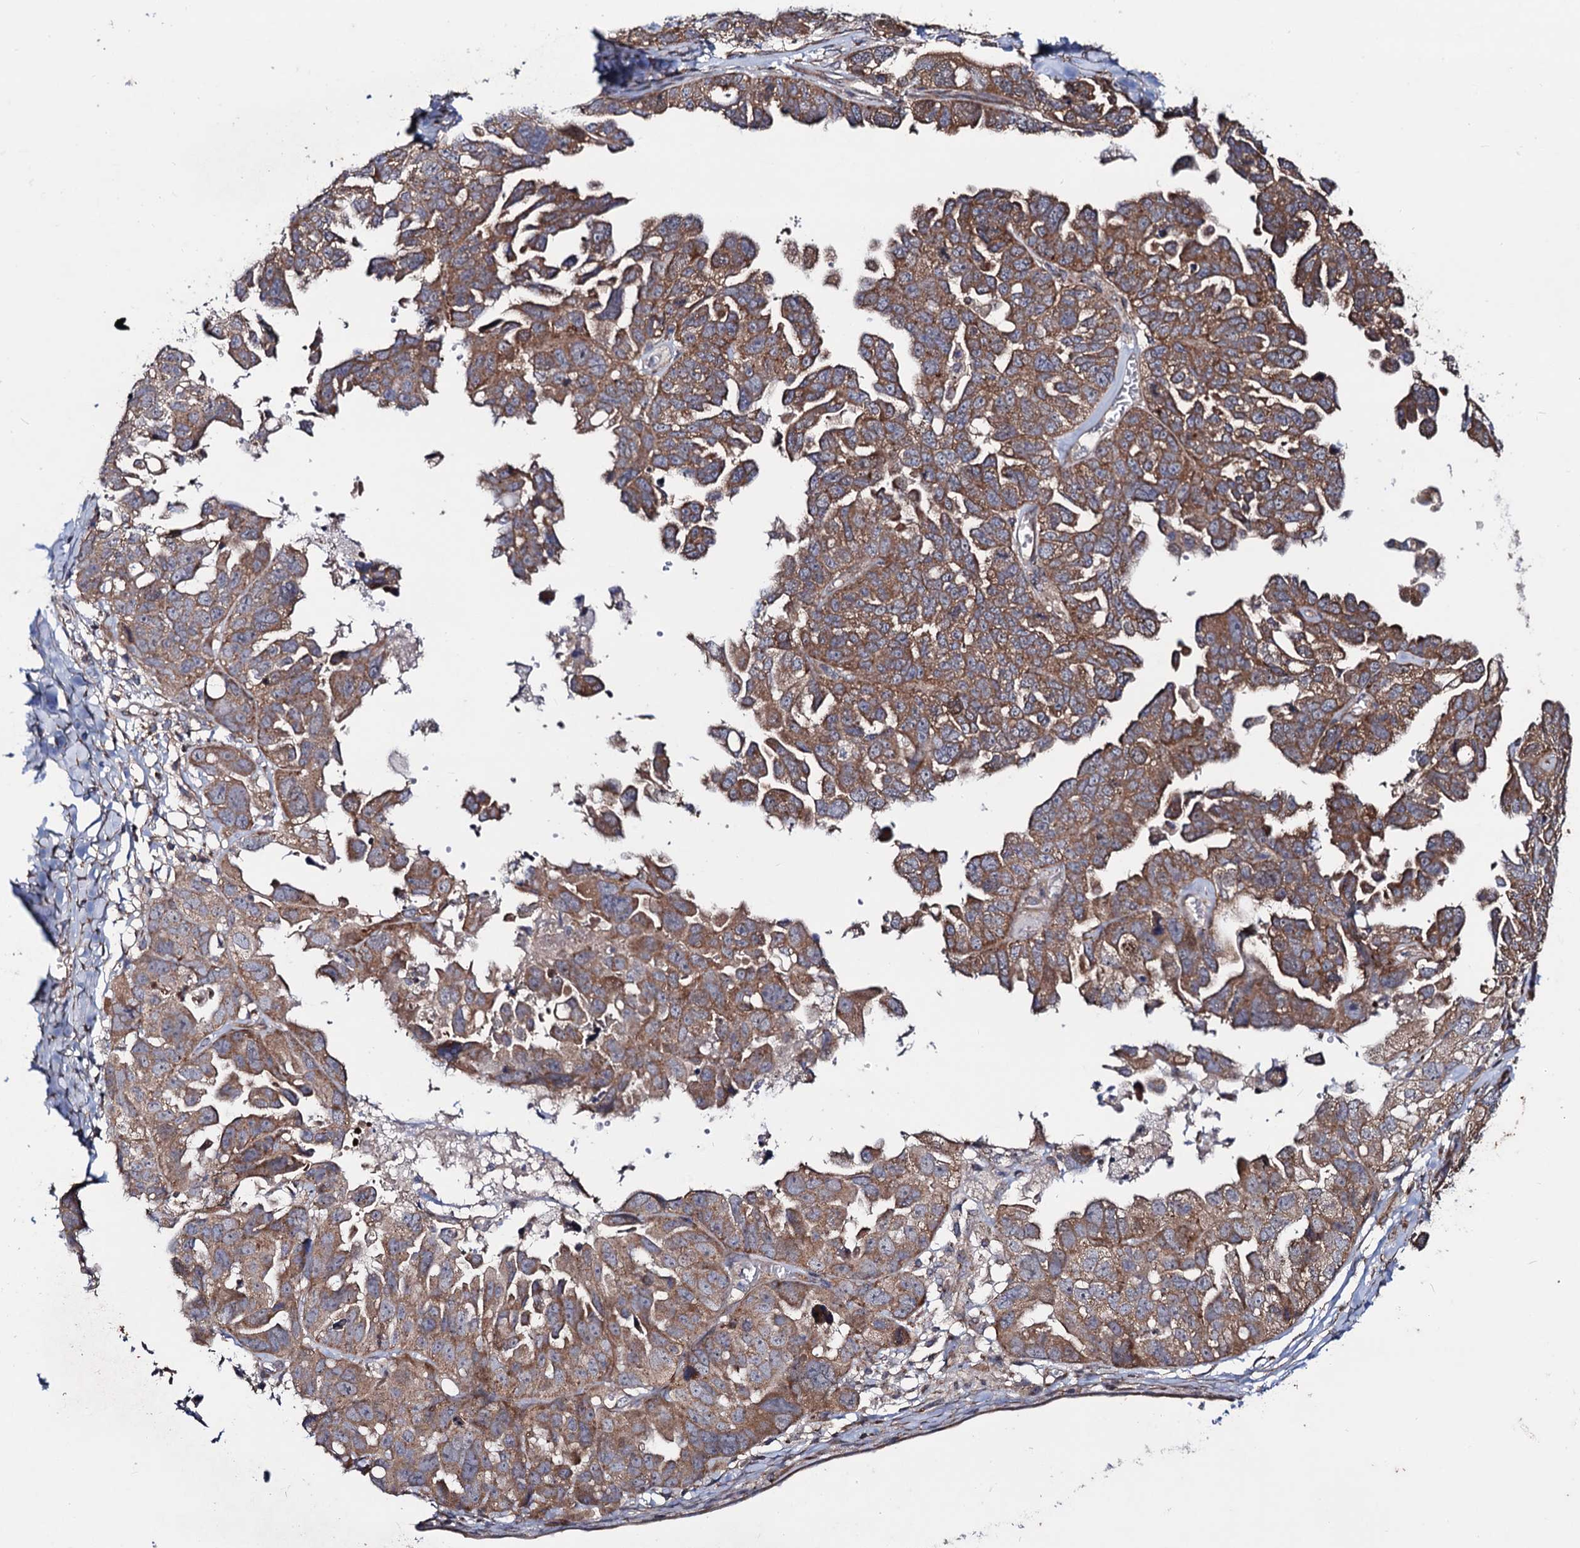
{"staining": {"intensity": "moderate", "quantity": ">75%", "location": "cytoplasmic/membranous"}, "tissue": "ovarian cancer", "cell_type": "Tumor cells", "image_type": "cancer", "snomed": [{"axis": "morphology", "description": "Cystadenocarcinoma, serous, NOS"}, {"axis": "topography", "description": "Ovary"}], "caption": "The photomicrograph reveals immunohistochemical staining of ovarian serous cystadenocarcinoma. There is moderate cytoplasmic/membranous expression is seen in approximately >75% of tumor cells.", "gene": "DYDC1", "patient": {"sex": "female", "age": 79}}